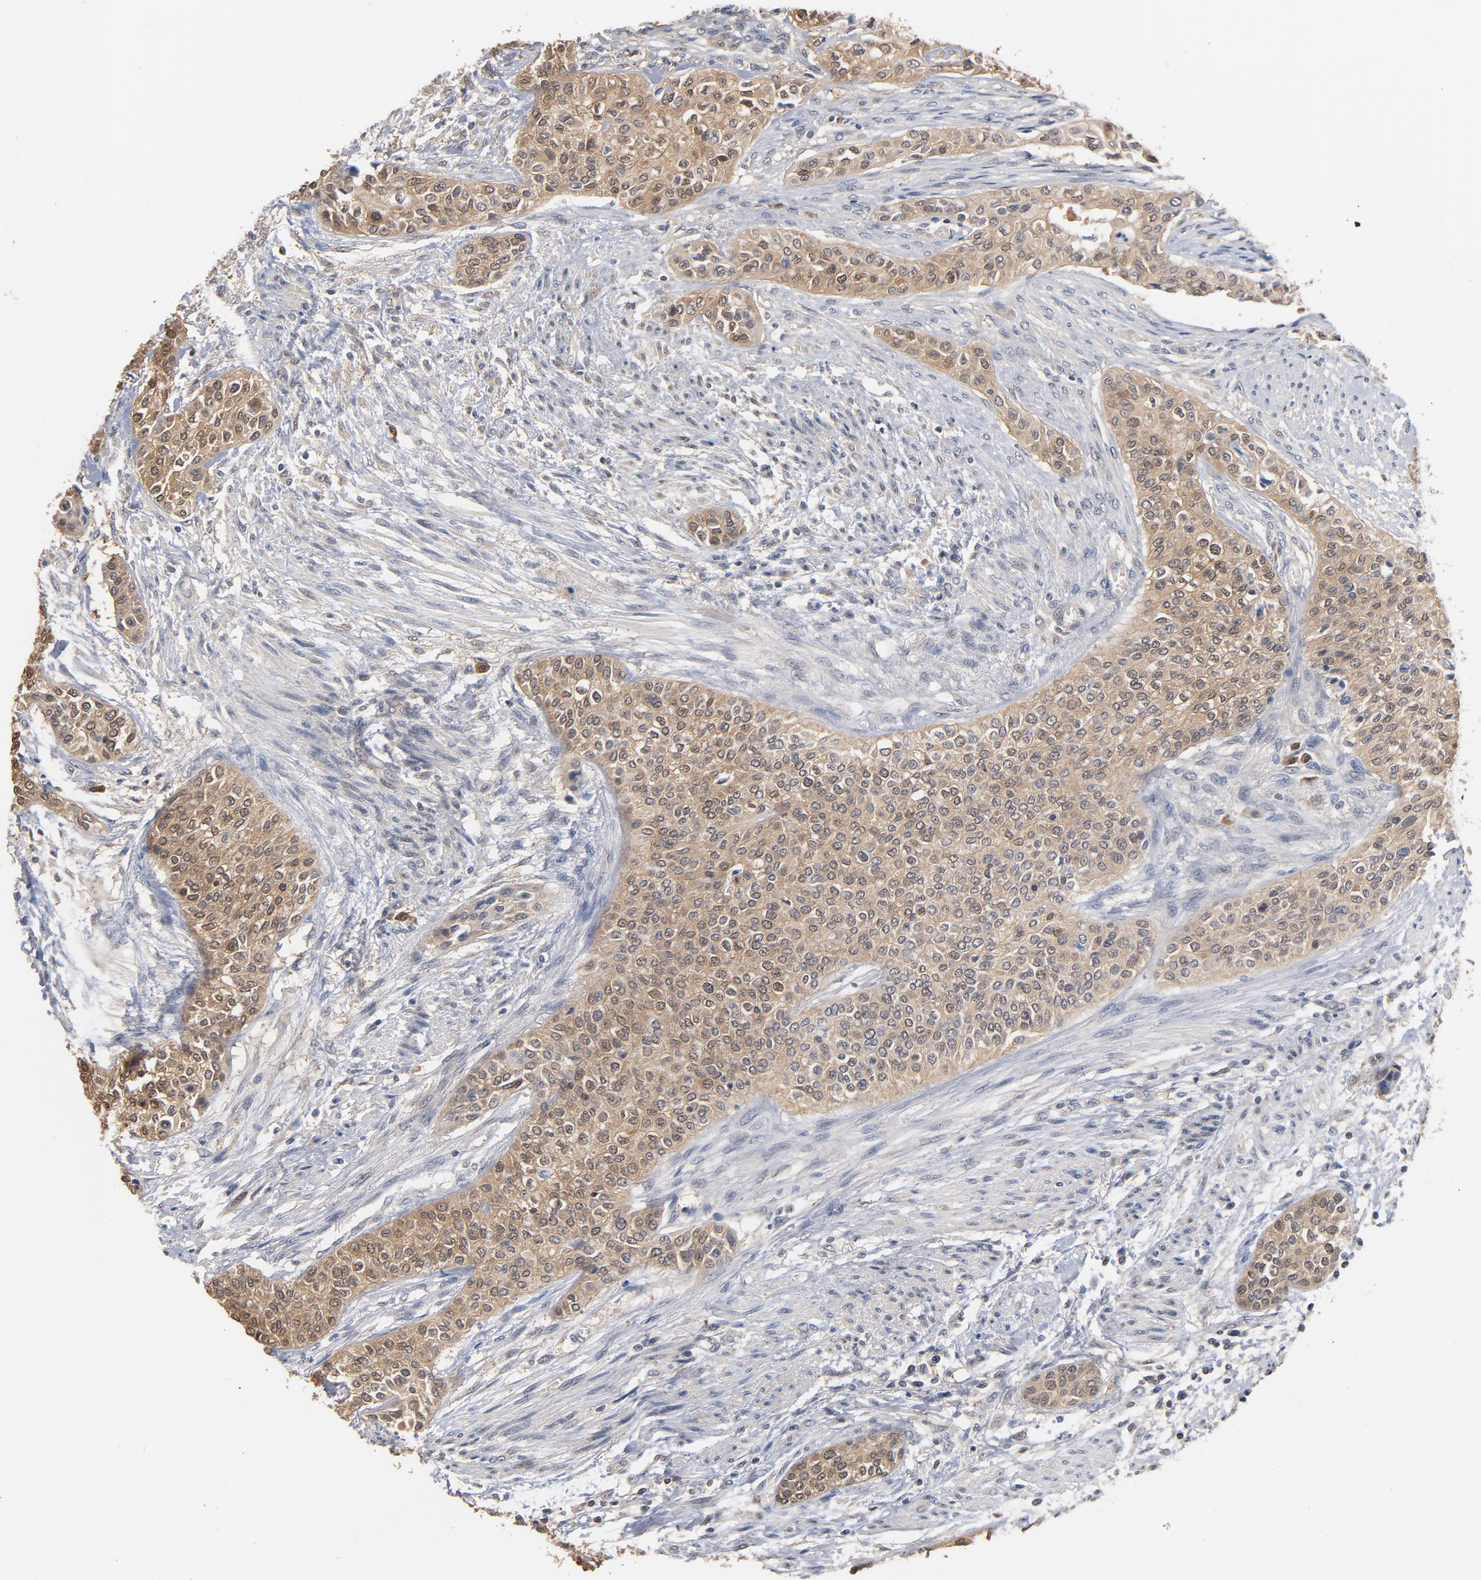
{"staining": {"intensity": "moderate", "quantity": ">75%", "location": "cytoplasmic/membranous"}, "tissue": "urothelial cancer", "cell_type": "Tumor cells", "image_type": "cancer", "snomed": [{"axis": "morphology", "description": "Urothelial carcinoma, High grade"}, {"axis": "topography", "description": "Urinary bladder"}], "caption": "A photomicrograph of urothelial carcinoma (high-grade) stained for a protein displays moderate cytoplasmic/membranous brown staining in tumor cells.", "gene": "MIF", "patient": {"sex": "male", "age": 74}}